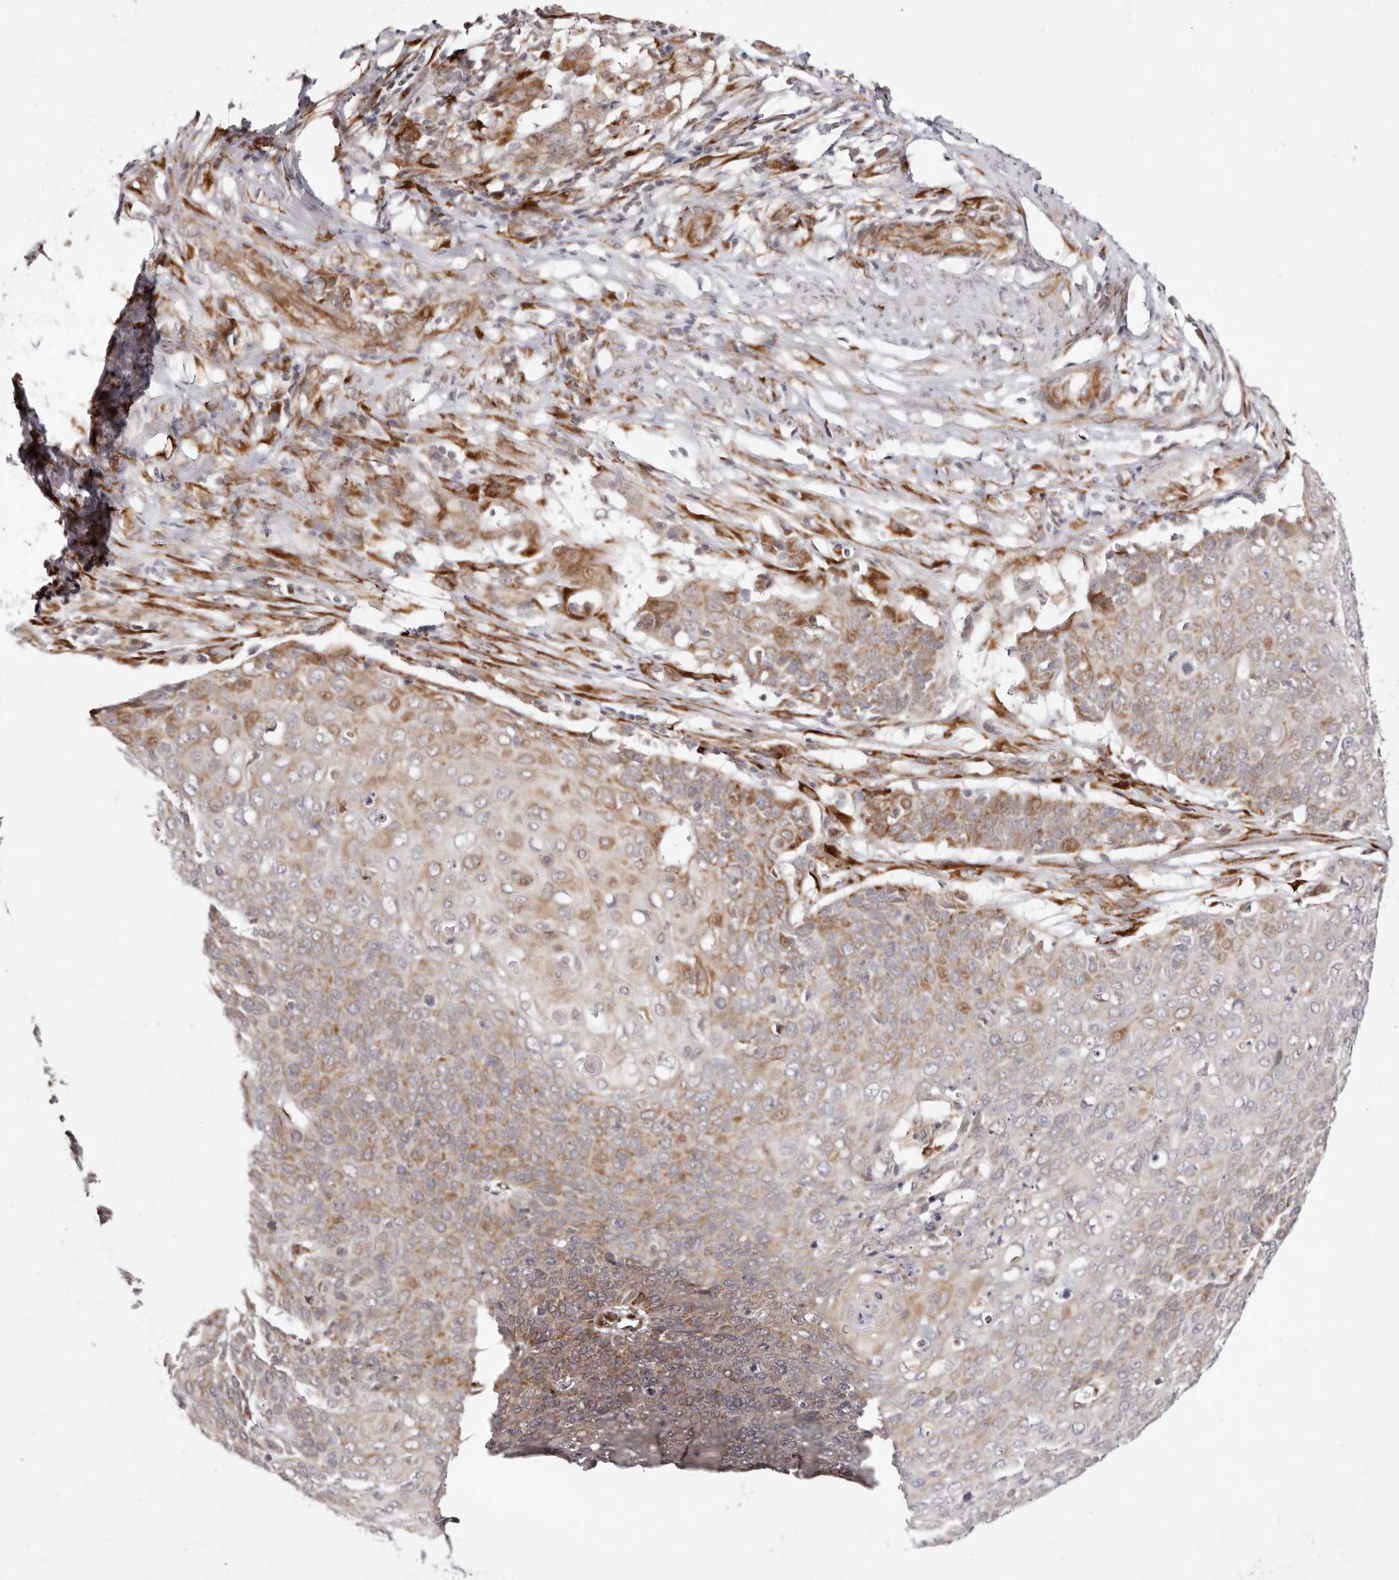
{"staining": {"intensity": "moderate", "quantity": "<25%", "location": "cytoplasmic/membranous"}, "tissue": "cervical cancer", "cell_type": "Tumor cells", "image_type": "cancer", "snomed": [{"axis": "morphology", "description": "Squamous cell carcinoma, NOS"}, {"axis": "topography", "description": "Cervix"}], "caption": "Cervical cancer tissue displays moderate cytoplasmic/membranous positivity in approximately <25% of tumor cells (Stains: DAB (3,3'-diaminobenzidine) in brown, nuclei in blue, Microscopy: brightfield microscopy at high magnification).", "gene": "BCL2L15", "patient": {"sex": "female", "age": 39}}